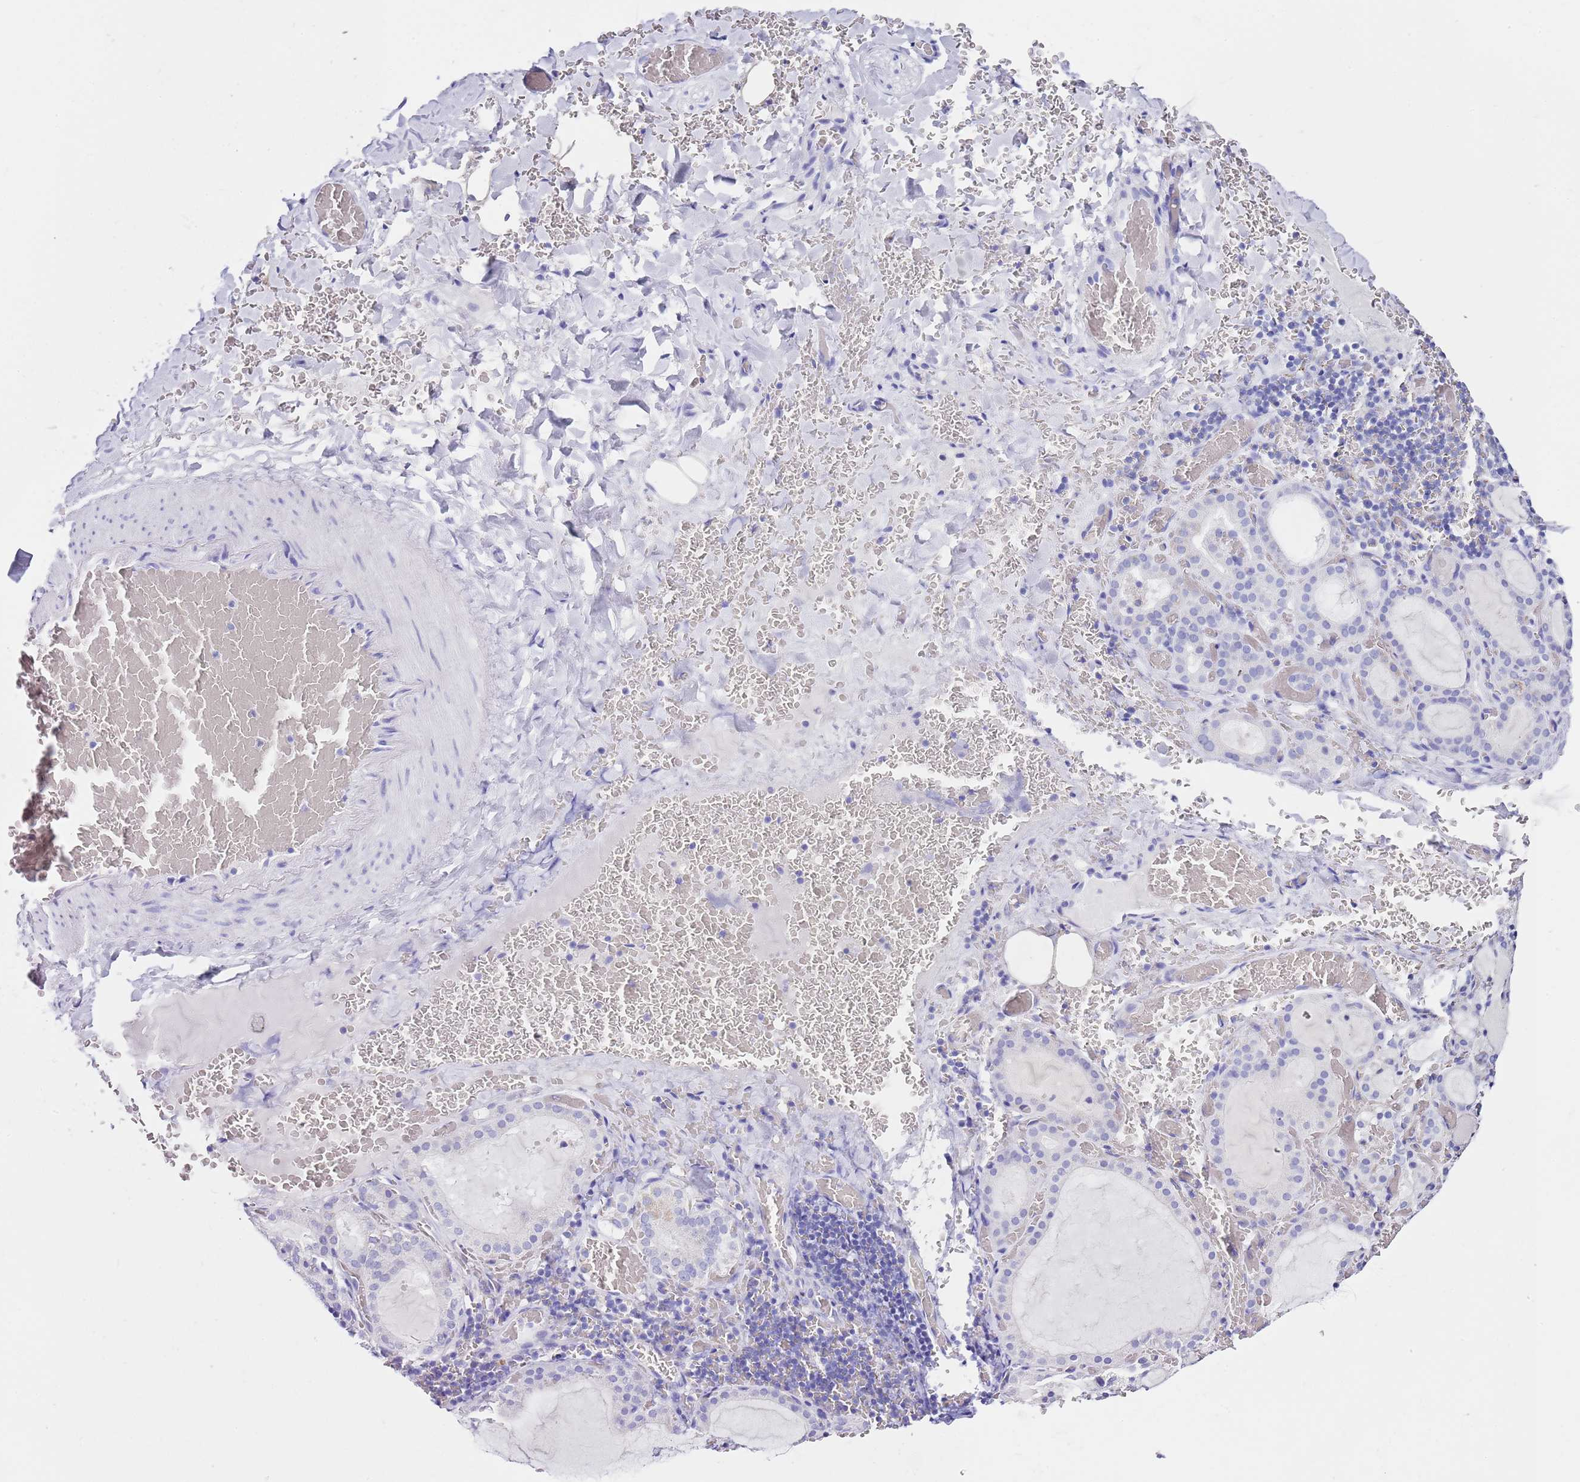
{"staining": {"intensity": "negative", "quantity": "none", "location": "none"}, "tissue": "thyroid gland", "cell_type": "Glandular cells", "image_type": "normal", "snomed": [{"axis": "morphology", "description": "Normal tissue, NOS"}, {"axis": "topography", "description": "Thyroid gland"}], "caption": "High power microscopy image of an immunohistochemistry image of unremarkable thyroid gland, revealing no significant expression in glandular cells. The staining was performed using DAB to visualize the protein expression in brown, while the nuclei were stained in blue with hematoxylin (Magnification: 20x).", "gene": "PTBP2", "patient": {"sex": "female", "age": 39}}